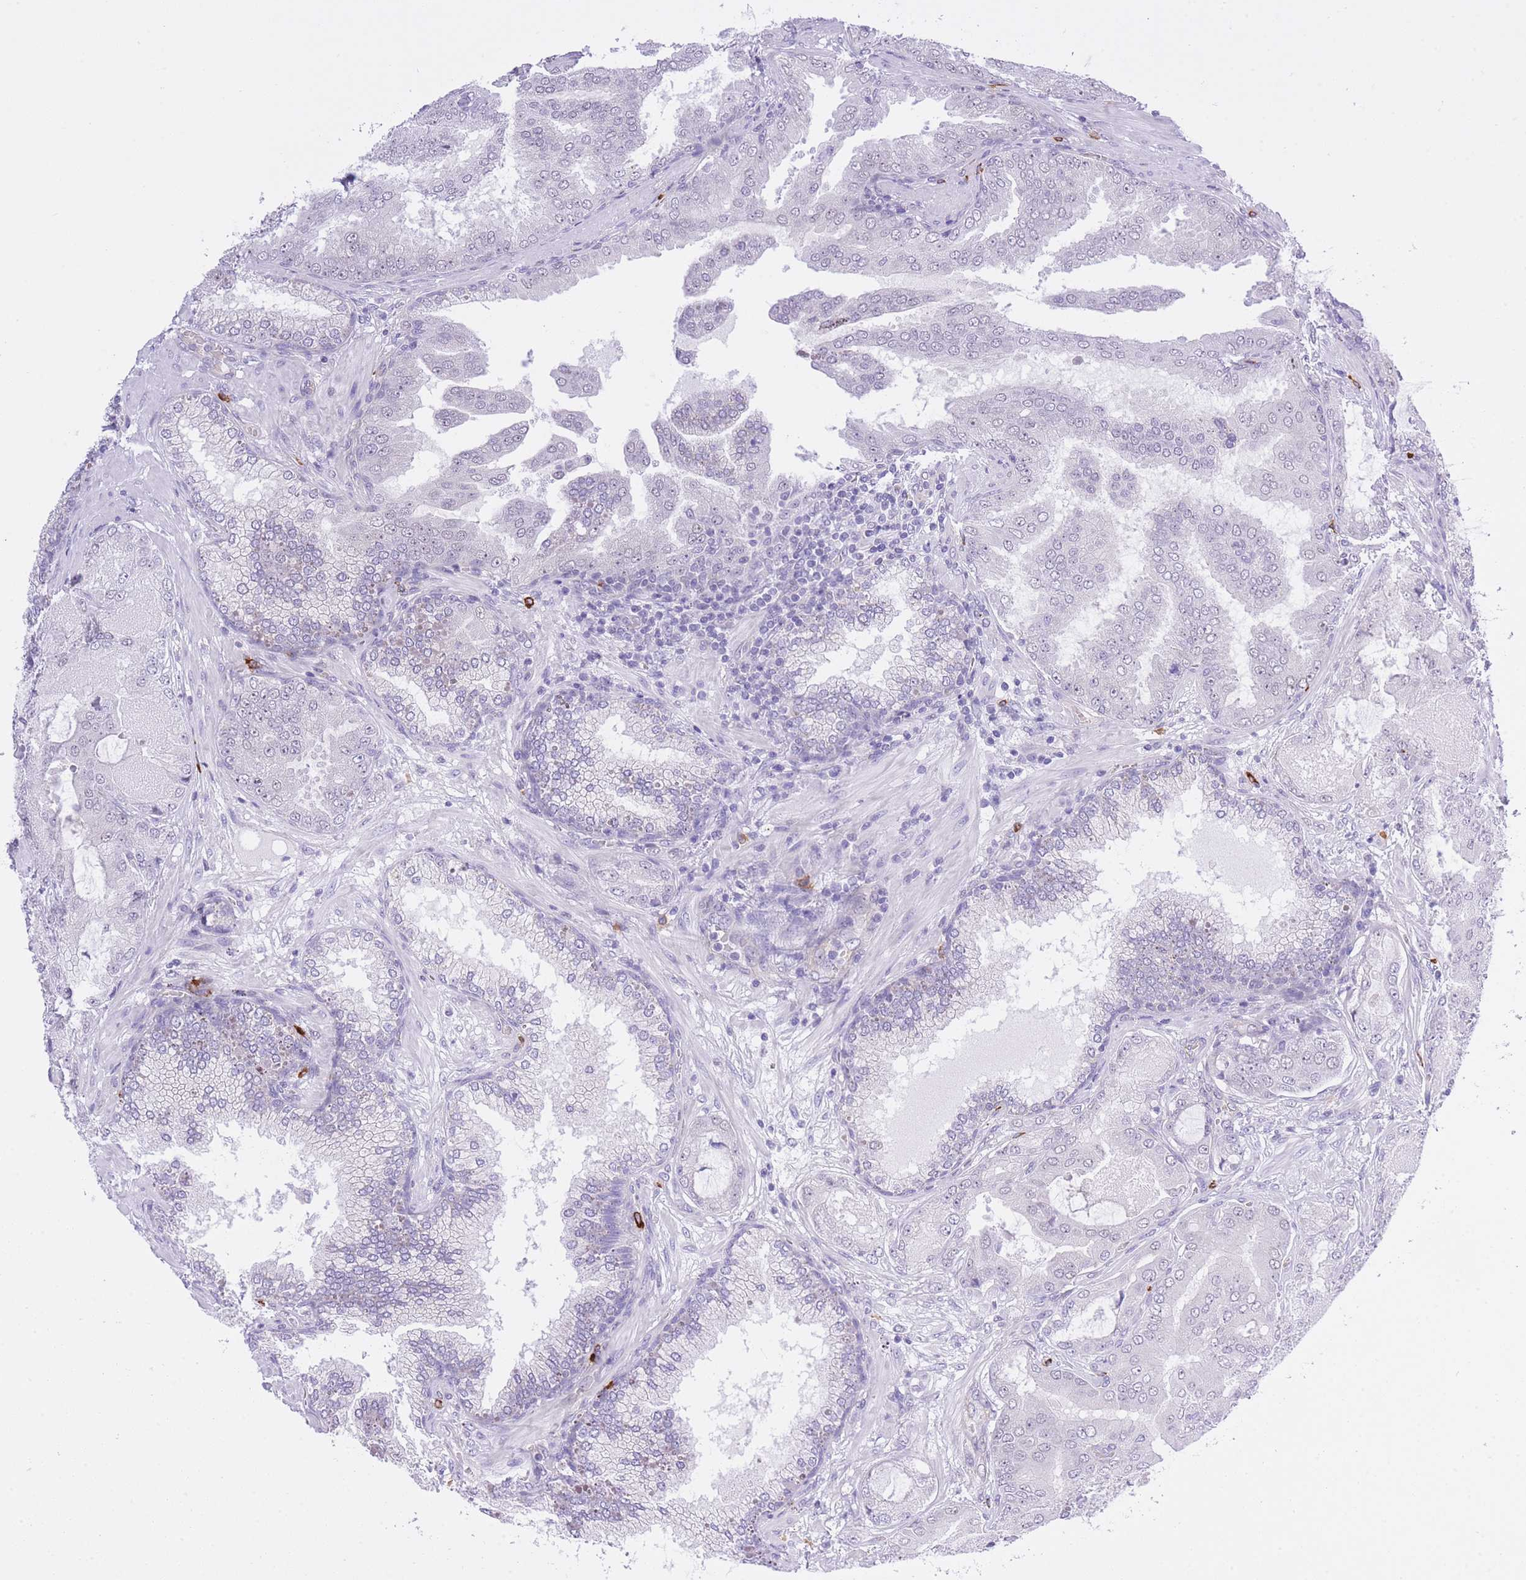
{"staining": {"intensity": "negative", "quantity": "none", "location": "none"}, "tissue": "prostate cancer", "cell_type": "Tumor cells", "image_type": "cancer", "snomed": [{"axis": "morphology", "description": "Adenocarcinoma, High grade"}, {"axis": "topography", "description": "Prostate"}], "caption": "Immunohistochemistry image of human prostate high-grade adenocarcinoma stained for a protein (brown), which demonstrates no staining in tumor cells. (DAB immunohistochemistry visualized using brightfield microscopy, high magnification).", "gene": "MEIOSIN", "patient": {"sex": "male", "age": 68}}